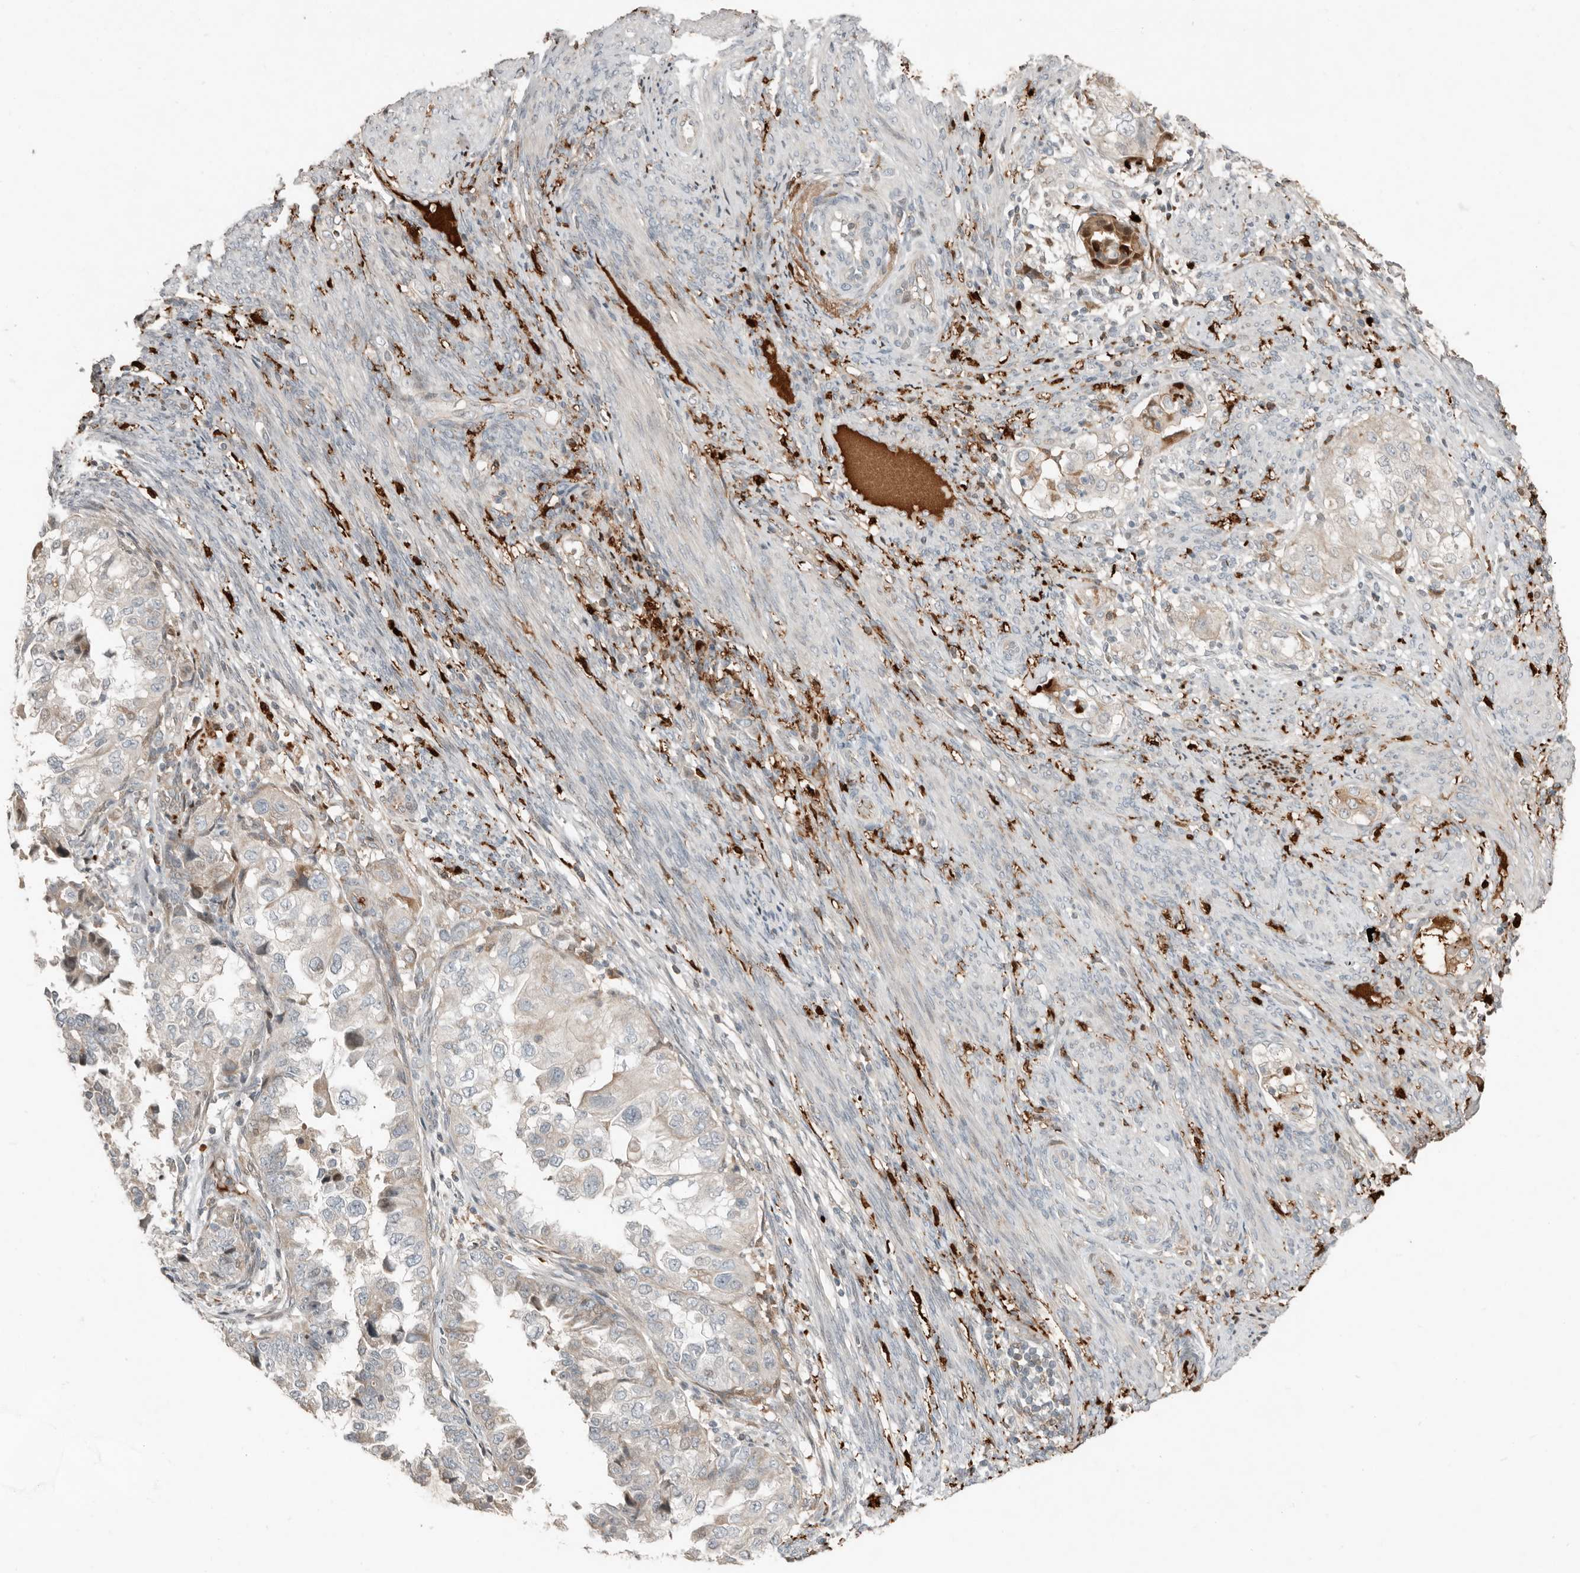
{"staining": {"intensity": "moderate", "quantity": "<25%", "location": "cytoplasmic/membranous"}, "tissue": "endometrial cancer", "cell_type": "Tumor cells", "image_type": "cancer", "snomed": [{"axis": "morphology", "description": "Adenocarcinoma, NOS"}, {"axis": "topography", "description": "Endometrium"}], "caption": "Immunohistochemistry (IHC) micrograph of human adenocarcinoma (endometrial) stained for a protein (brown), which displays low levels of moderate cytoplasmic/membranous positivity in approximately <25% of tumor cells.", "gene": "KLHL38", "patient": {"sex": "female", "age": 85}}